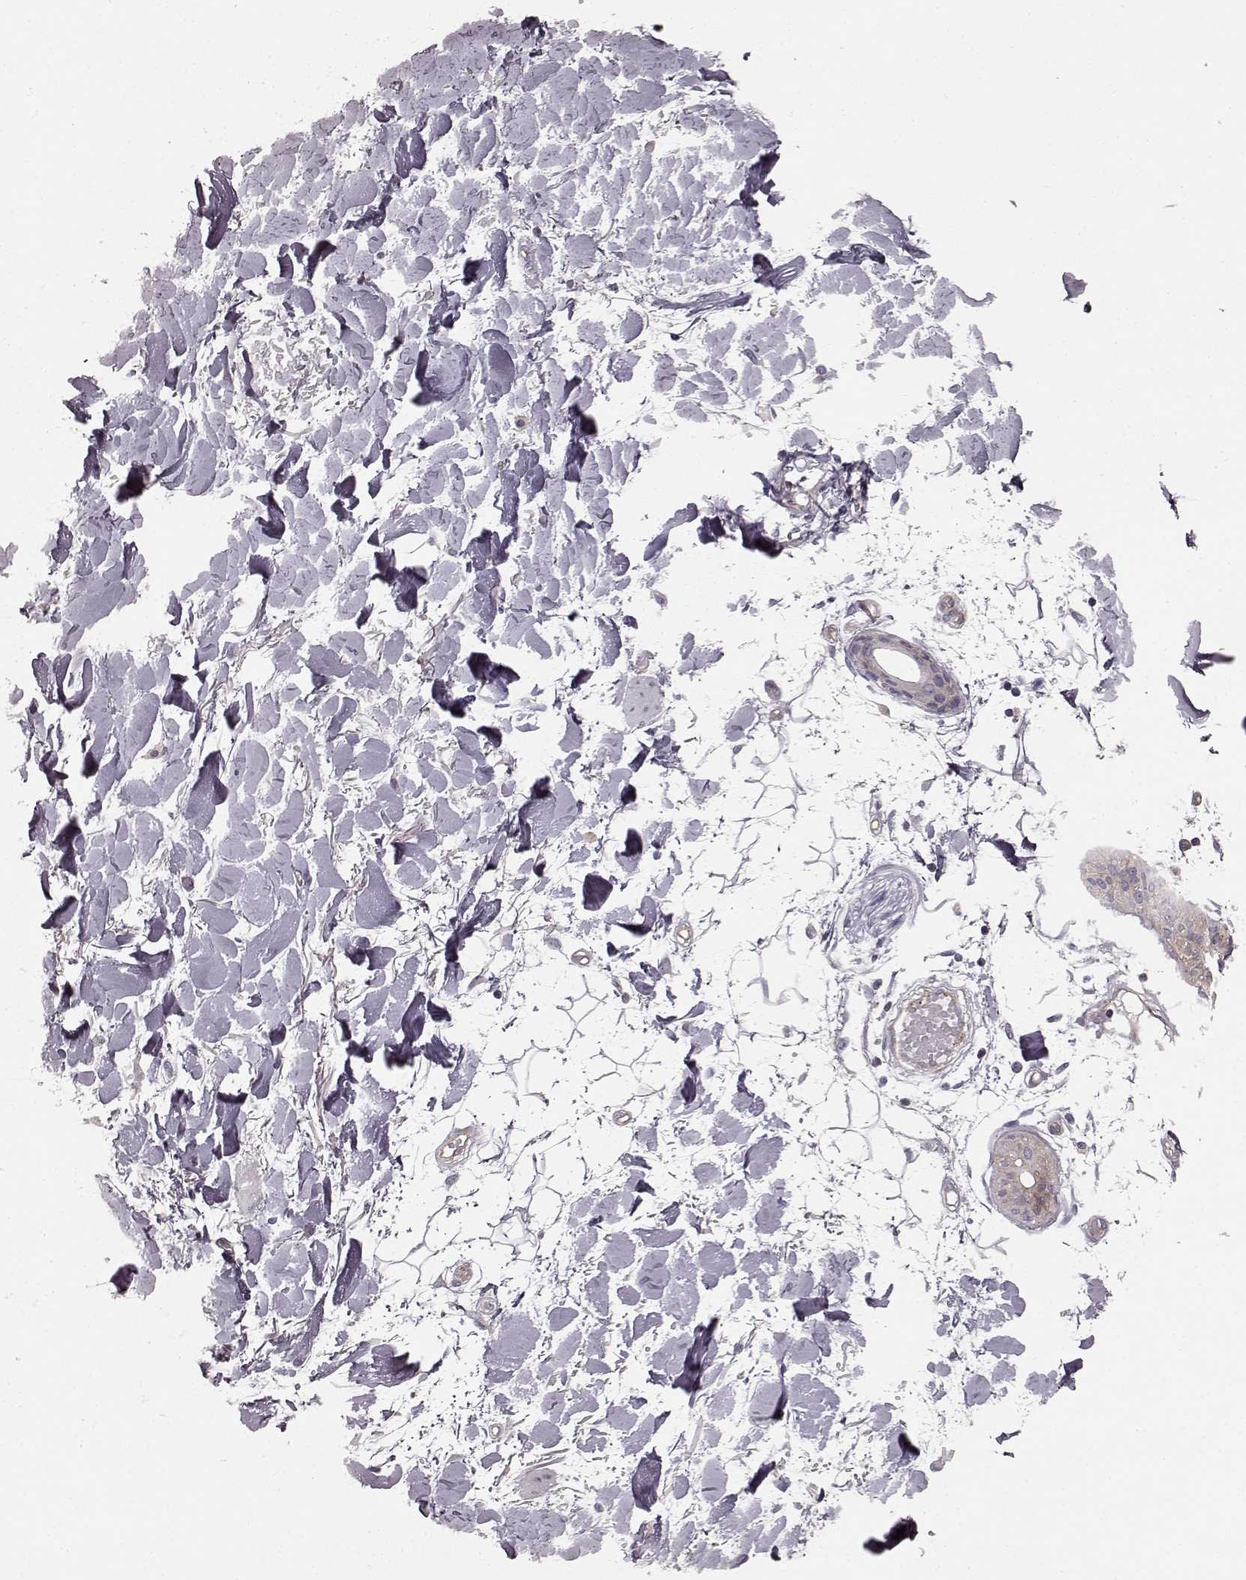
{"staining": {"intensity": "negative", "quantity": "none", "location": "none"}, "tissue": "skin cancer", "cell_type": "Tumor cells", "image_type": "cancer", "snomed": [{"axis": "morphology", "description": "Squamous cell carcinoma, NOS"}, {"axis": "topography", "description": "Skin"}, {"axis": "topography", "description": "Vulva"}], "caption": "Immunohistochemistry (IHC) histopathology image of neoplastic tissue: skin cancer (squamous cell carcinoma) stained with DAB (3,3'-diaminobenzidine) shows no significant protein positivity in tumor cells. (Brightfield microscopy of DAB (3,3'-diaminobenzidine) immunohistochemistry at high magnification).", "gene": "SLC22A18", "patient": {"sex": "female", "age": 75}}